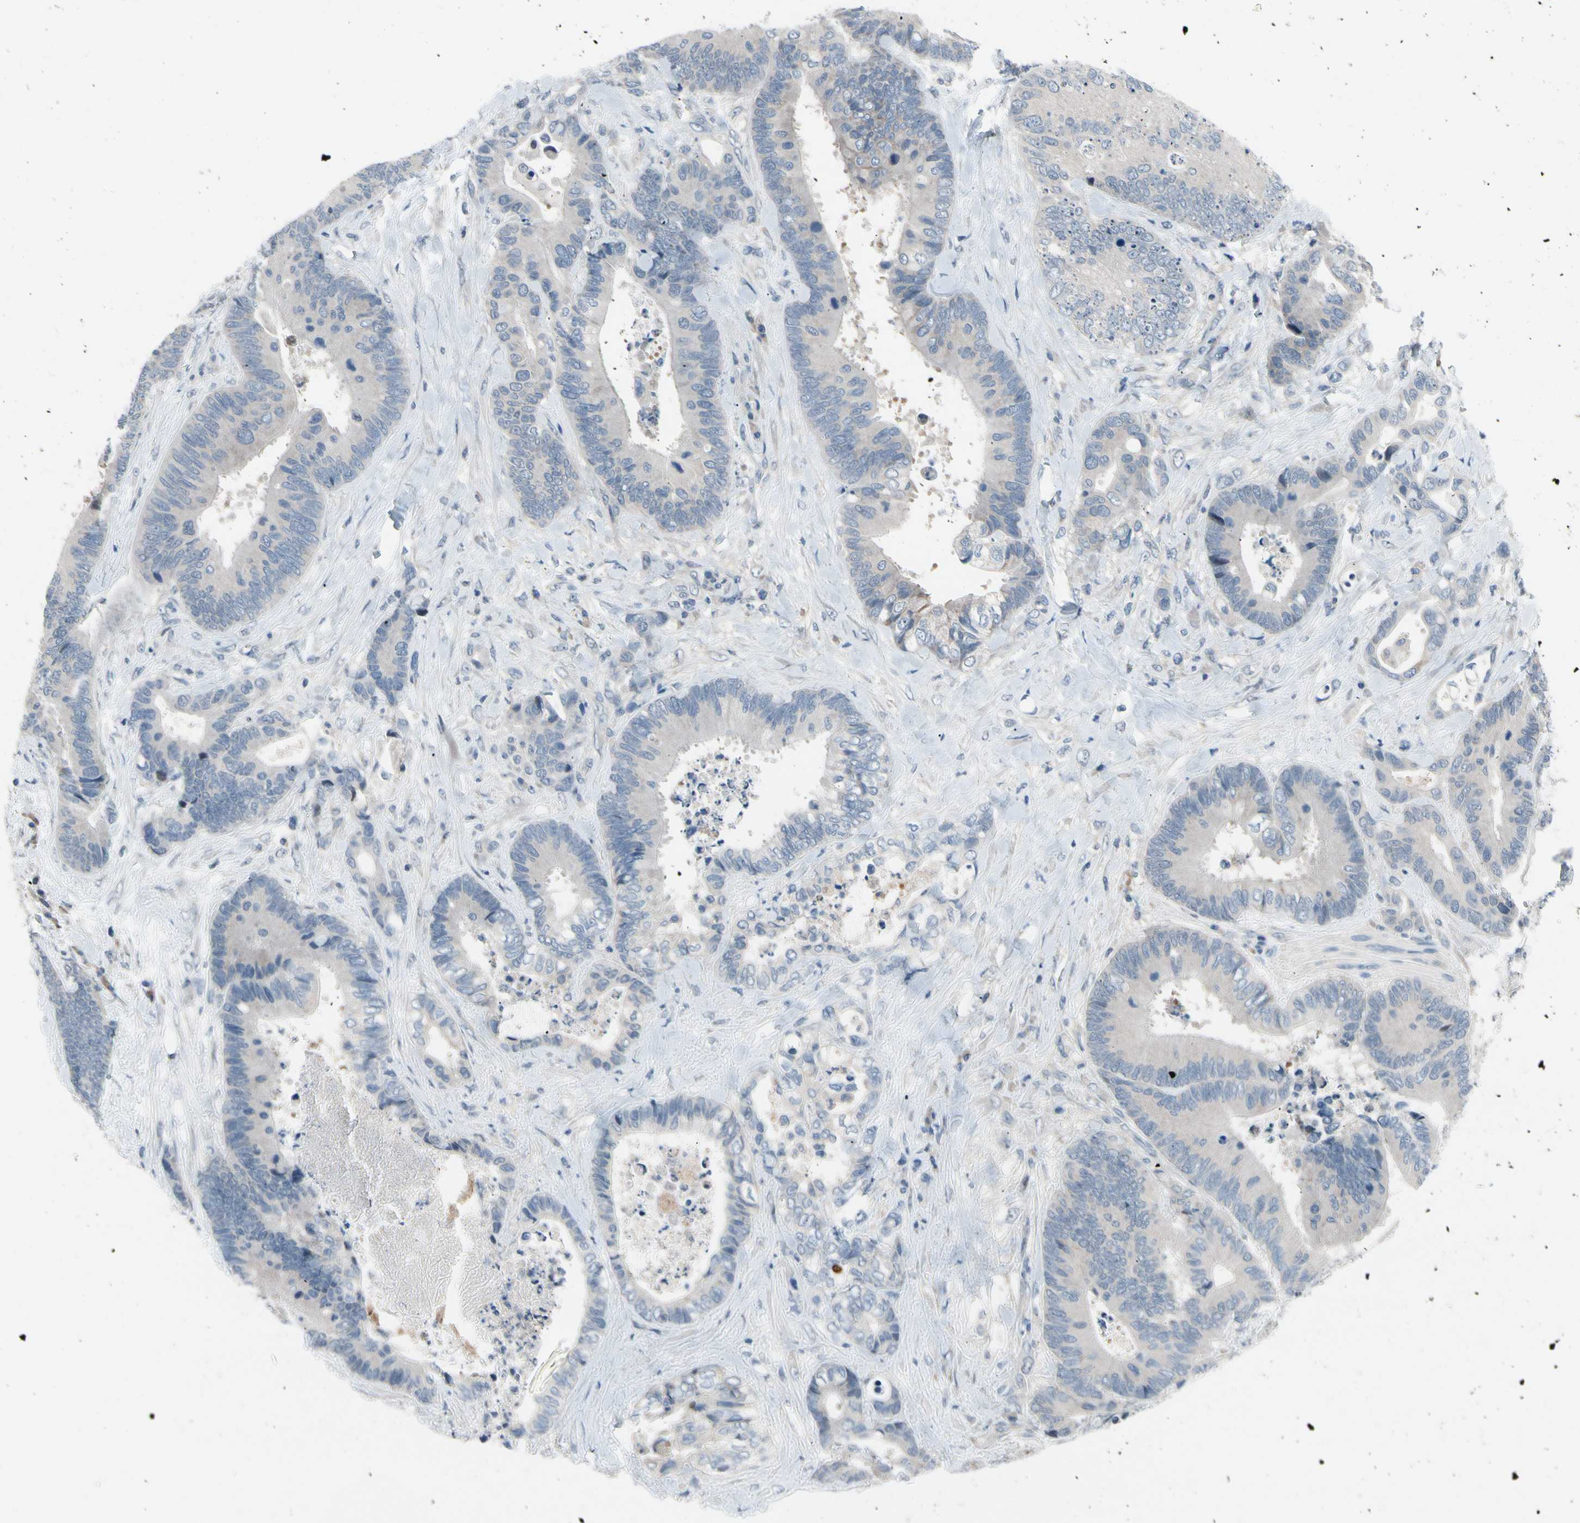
{"staining": {"intensity": "negative", "quantity": "none", "location": "none"}, "tissue": "colorectal cancer", "cell_type": "Tumor cells", "image_type": "cancer", "snomed": [{"axis": "morphology", "description": "Adenocarcinoma, NOS"}, {"axis": "topography", "description": "Rectum"}], "caption": "IHC photomicrograph of neoplastic tissue: human colorectal cancer (adenocarcinoma) stained with DAB (3,3'-diaminobenzidine) demonstrates no significant protein positivity in tumor cells.", "gene": "CFAP36", "patient": {"sex": "male", "age": 55}}